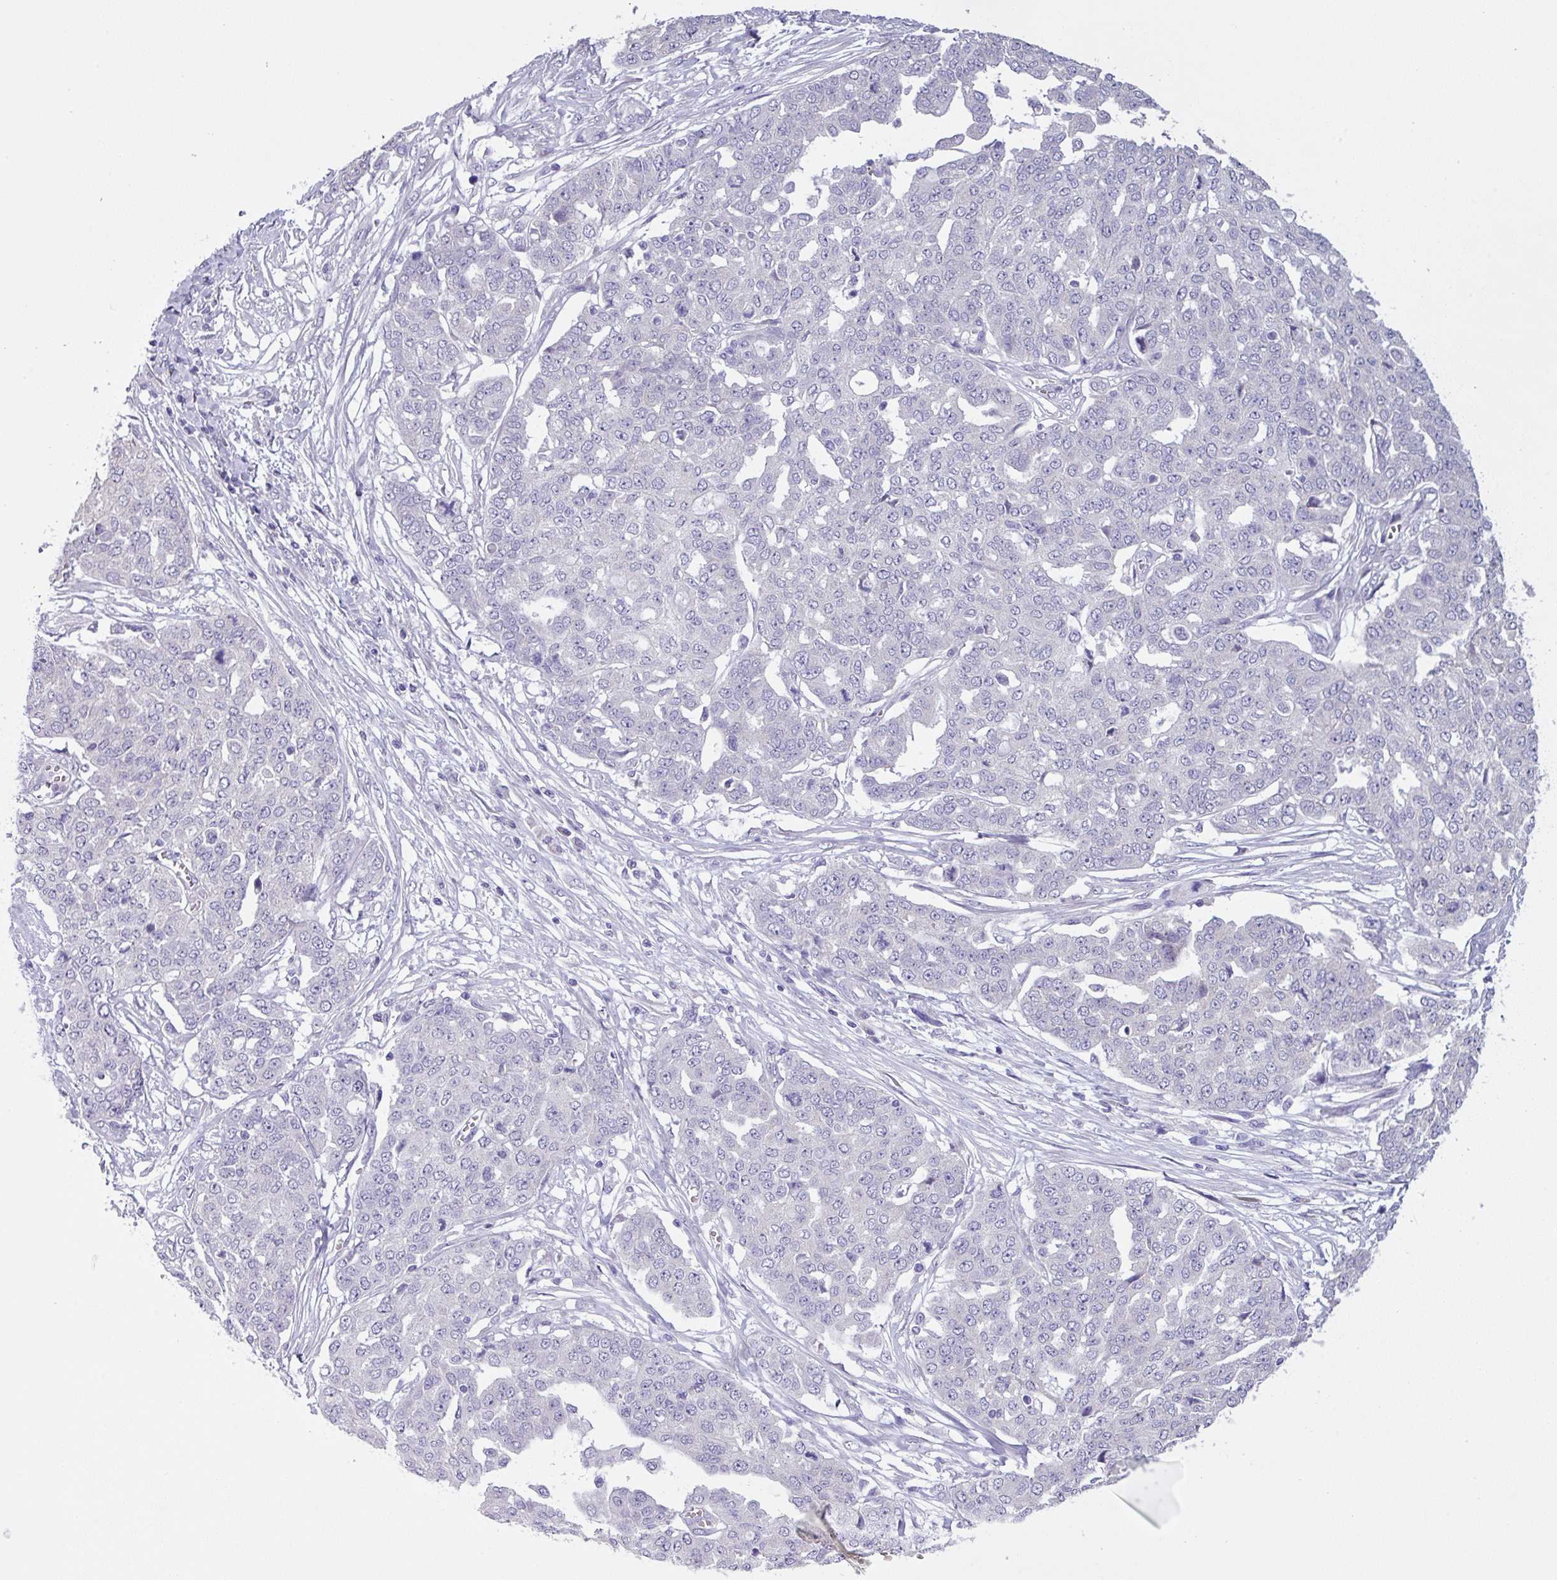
{"staining": {"intensity": "negative", "quantity": "none", "location": "none"}, "tissue": "ovarian cancer", "cell_type": "Tumor cells", "image_type": "cancer", "snomed": [{"axis": "morphology", "description": "Cystadenocarcinoma, serous, NOS"}, {"axis": "topography", "description": "Soft tissue"}, {"axis": "topography", "description": "Ovary"}], "caption": "Immunohistochemical staining of ovarian serous cystadenocarcinoma reveals no significant expression in tumor cells.", "gene": "C20orf27", "patient": {"sex": "female", "age": 57}}